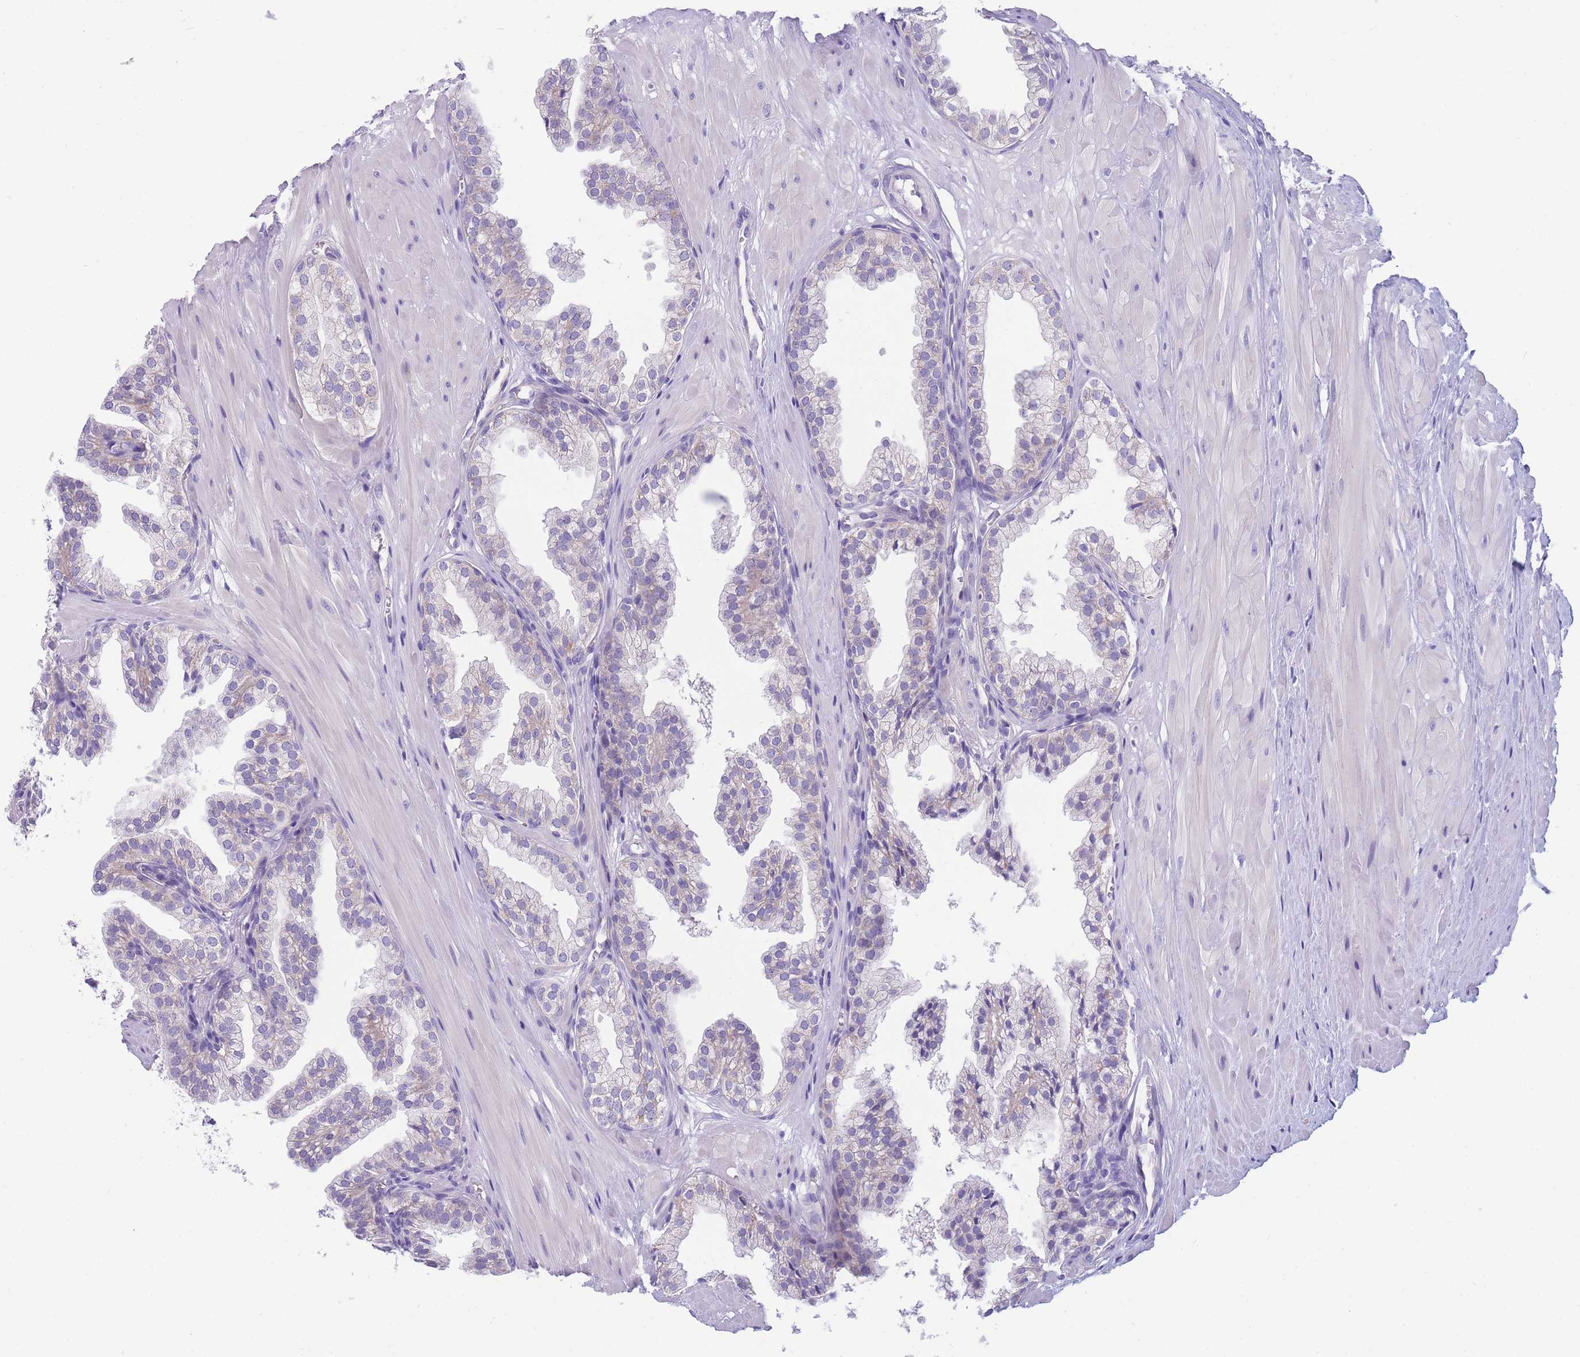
{"staining": {"intensity": "negative", "quantity": "none", "location": "none"}, "tissue": "prostate", "cell_type": "Glandular cells", "image_type": "normal", "snomed": [{"axis": "morphology", "description": "Normal tissue, NOS"}, {"axis": "topography", "description": "Prostate"}, {"axis": "topography", "description": "Peripheral nerve tissue"}], "caption": "High magnification brightfield microscopy of normal prostate stained with DAB (3,3'-diaminobenzidine) (brown) and counterstained with hematoxylin (blue): glandular cells show no significant expression.", "gene": "DHRS11", "patient": {"sex": "male", "age": 55}}